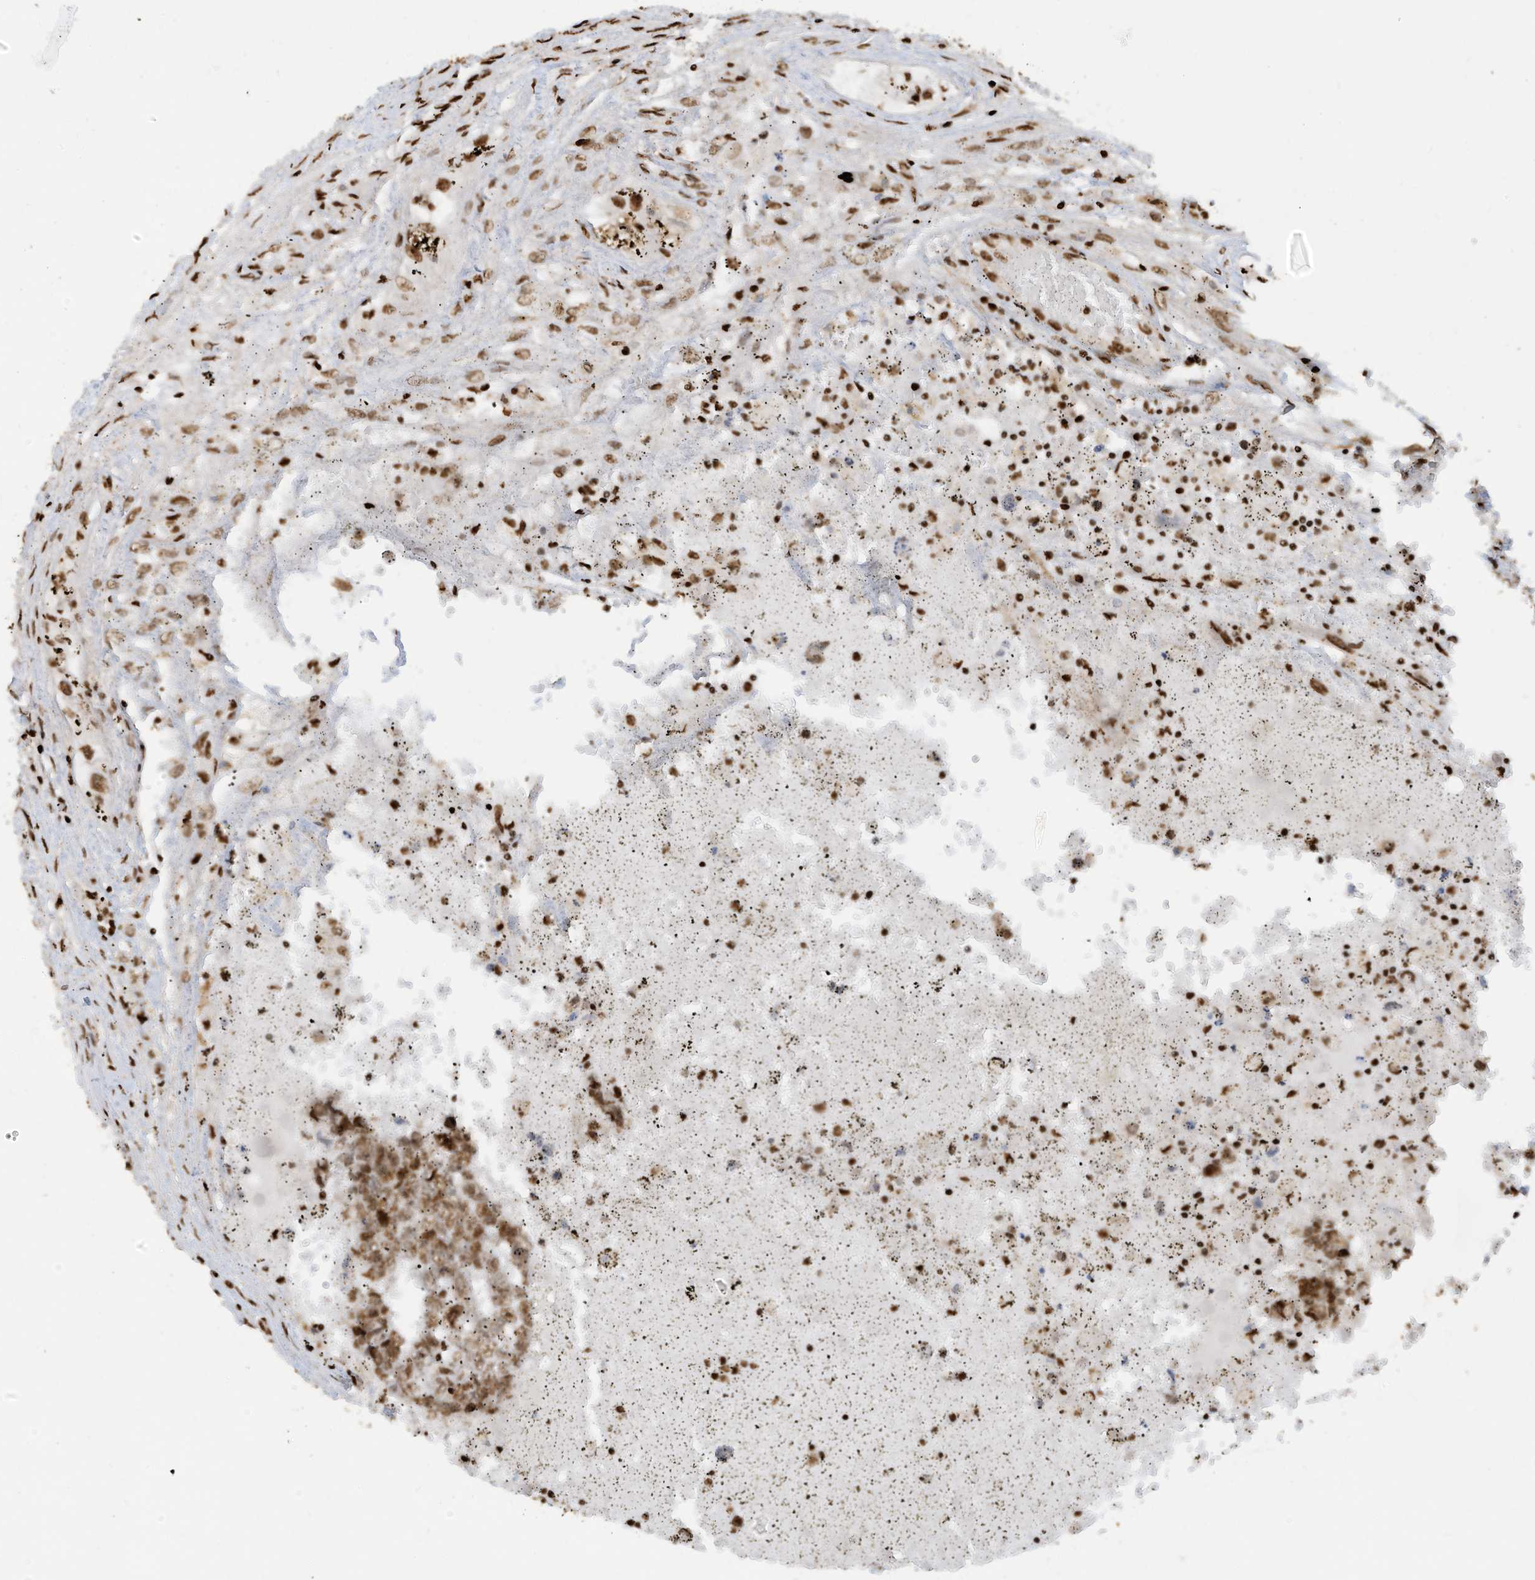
{"staining": {"intensity": "moderate", "quantity": ">75%", "location": "nuclear"}, "tissue": "testis cancer", "cell_type": "Tumor cells", "image_type": "cancer", "snomed": [{"axis": "morphology", "description": "Carcinoma, Embryonal, NOS"}, {"axis": "topography", "description": "Testis"}], "caption": "Immunohistochemistry (DAB (3,3'-diaminobenzidine)) staining of embryonal carcinoma (testis) shows moderate nuclear protein positivity in approximately >75% of tumor cells.", "gene": "SAMD15", "patient": {"sex": "male", "age": 25}}